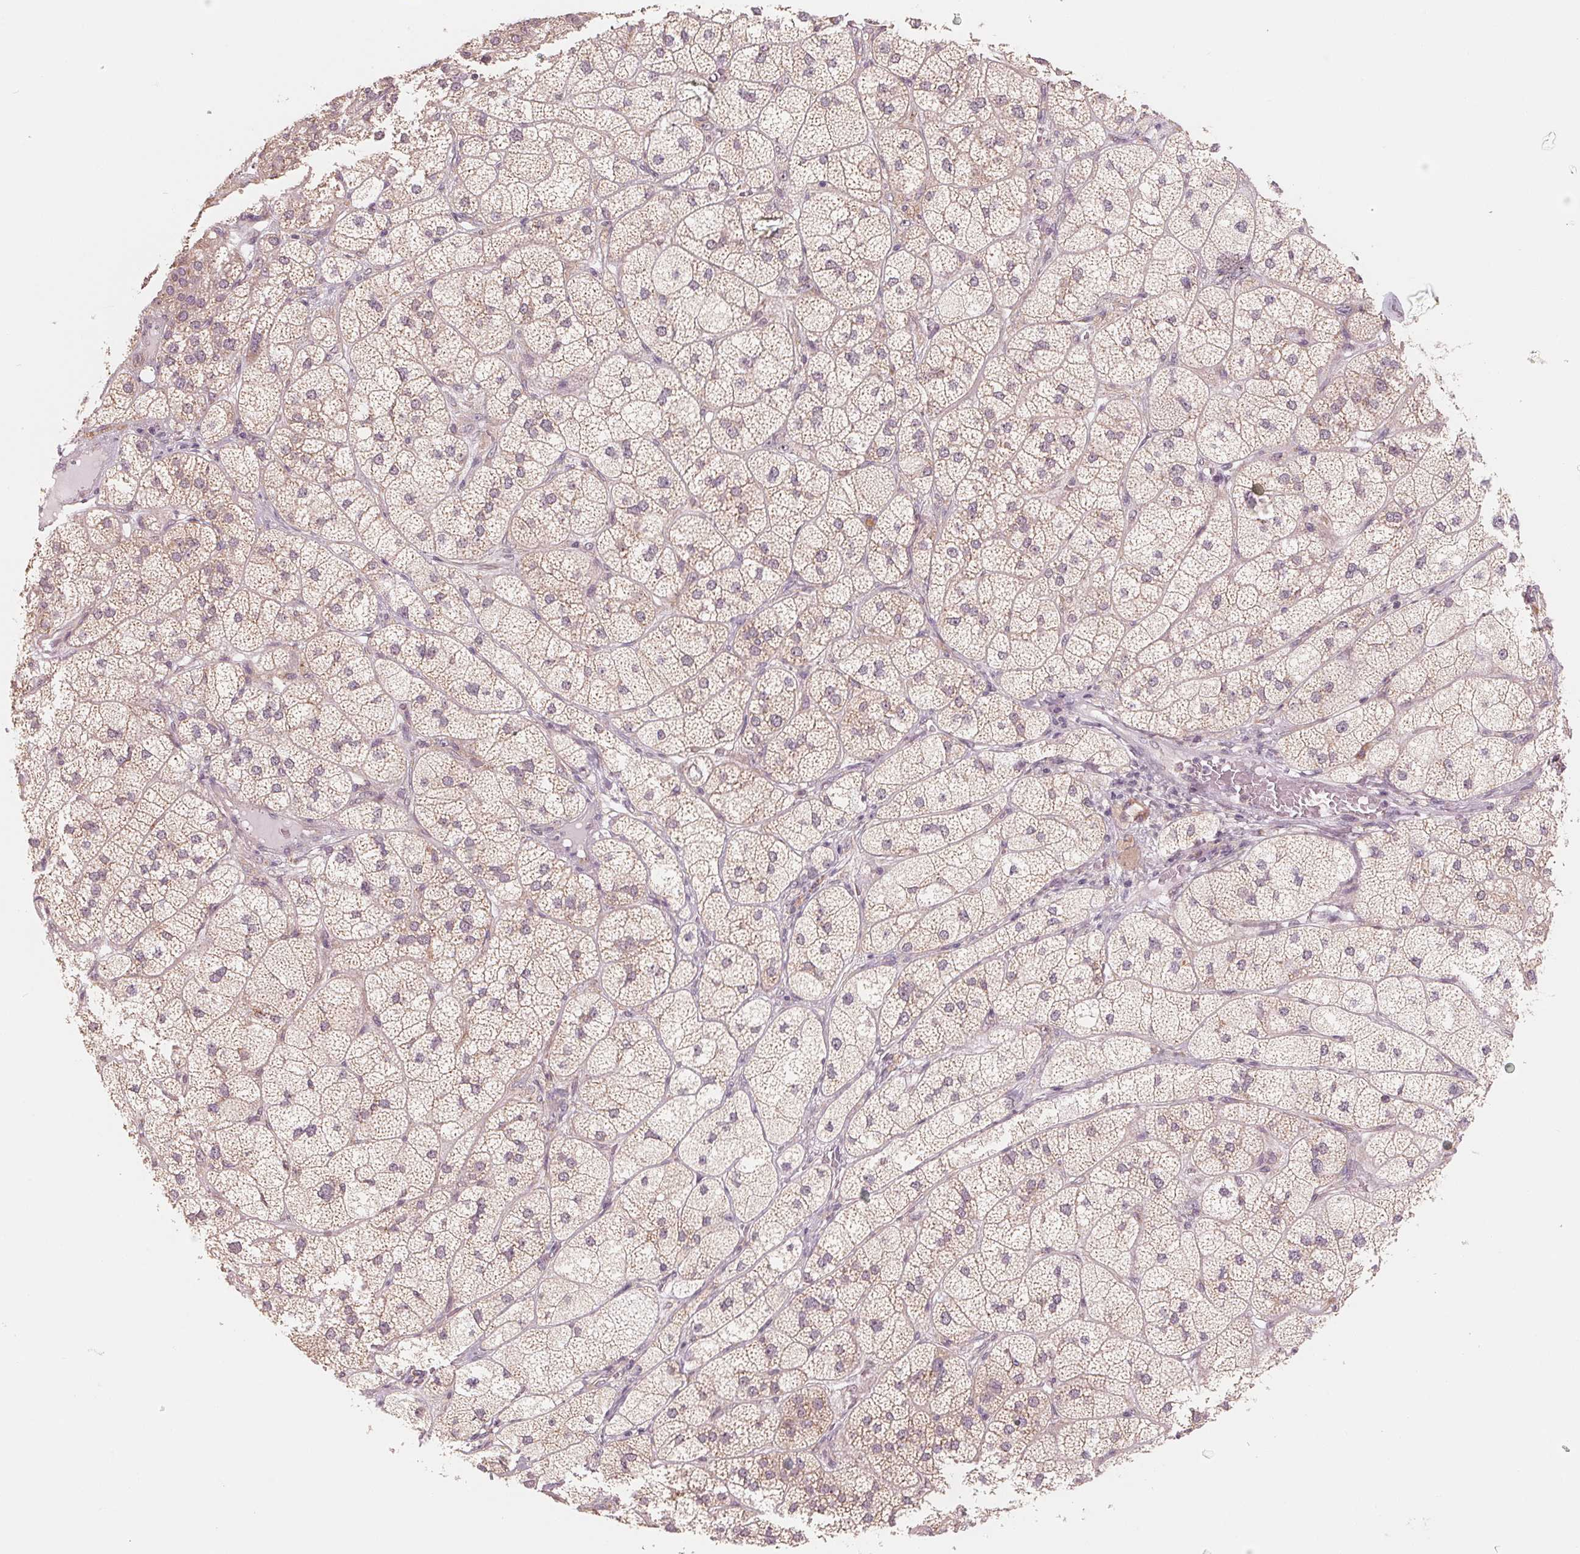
{"staining": {"intensity": "weak", "quantity": ">75%", "location": "cytoplasmic/membranous"}, "tissue": "adrenal gland", "cell_type": "Glandular cells", "image_type": "normal", "snomed": [{"axis": "morphology", "description": "Normal tissue, NOS"}, {"axis": "topography", "description": "Adrenal gland"}], "caption": "Weak cytoplasmic/membranous positivity is present in approximately >75% of glandular cells in normal adrenal gland.", "gene": "GIGYF2", "patient": {"sex": "female", "age": 60}}